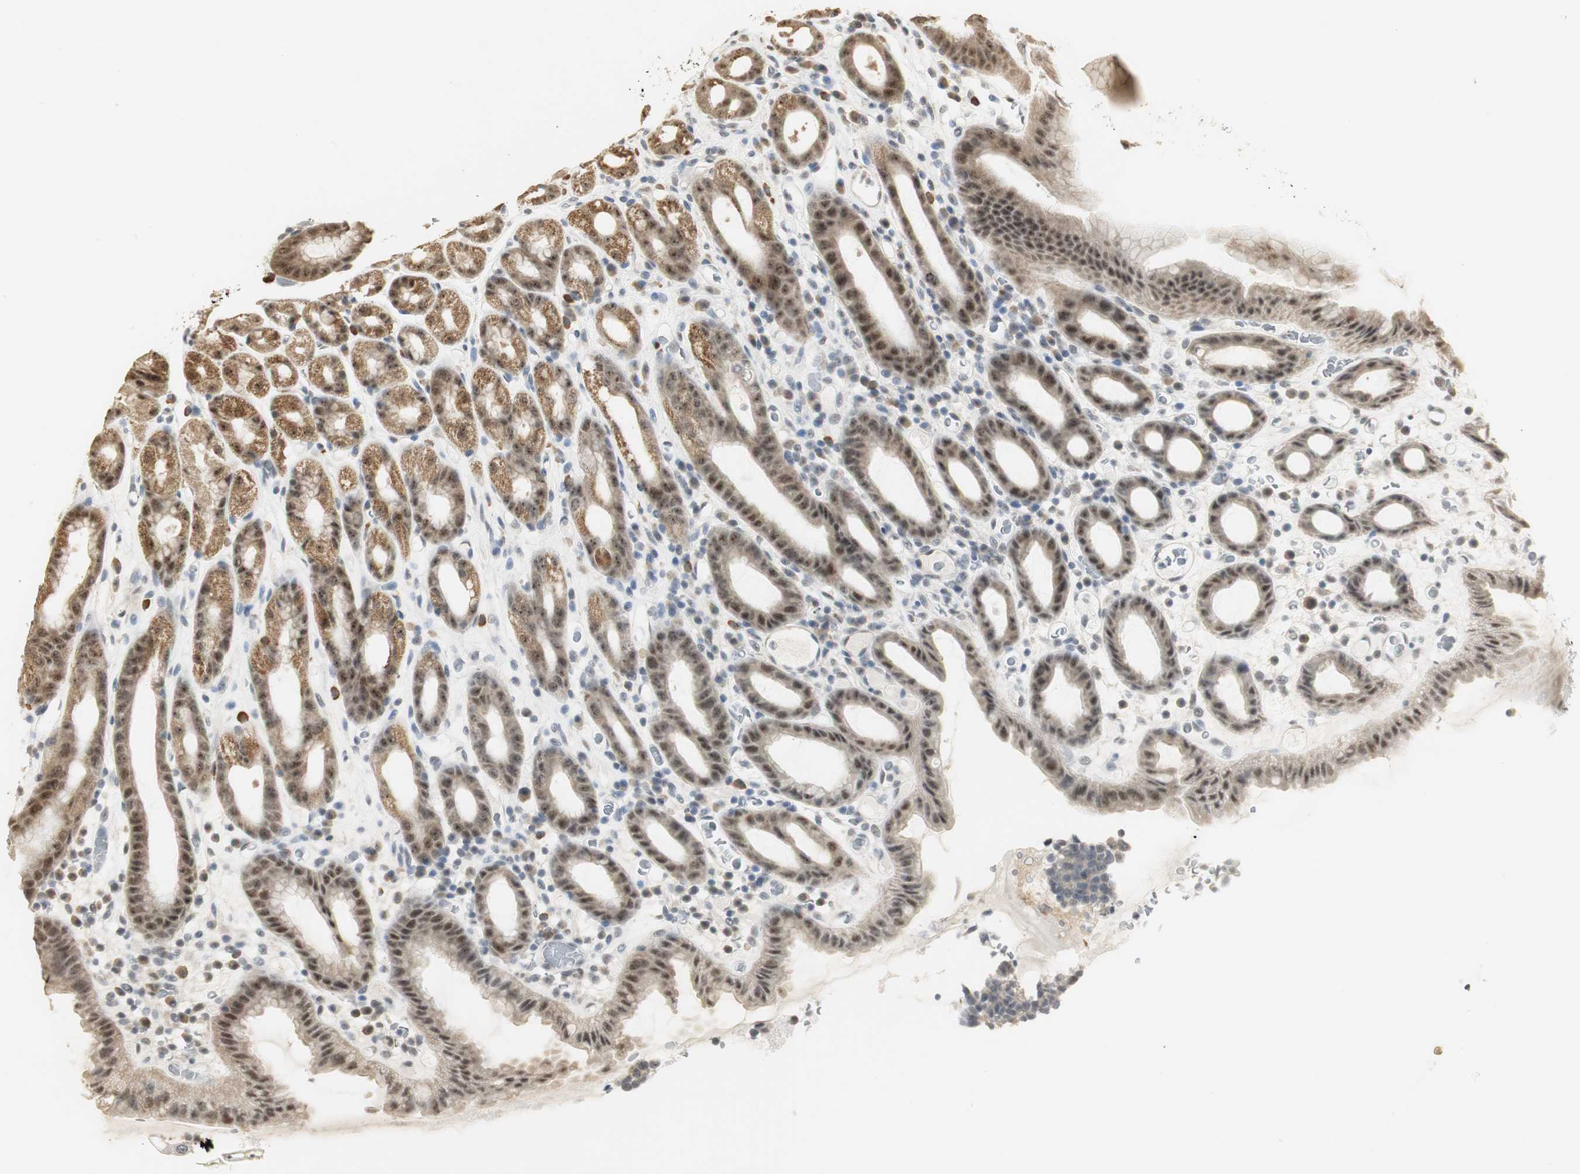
{"staining": {"intensity": "strong", "quantity": "25%-75%", "location": "cytoplasmic/membranous,nuclear"}, "tissue": "stomach", "cell_type": "Glandular cells", "image_type": "normal", "snomed": [{"axis": "morphology", "description": "Normal tissue, NOS"}, {"axis": "topography", "description": "Stomach, upper"}], "caption": "An immunohistochemistry image of normal tissue is shown. Protein staining in brown labels strong cytoplasmic/membranous,nuclear positivity in stomach within glandular cells. (Stains: DAB in brown, nuclei in blue, Microscopy: brightfield microscopy at high magnification).", "gene": "ELOA", "patient": {"sex": "male", "age": 68}}